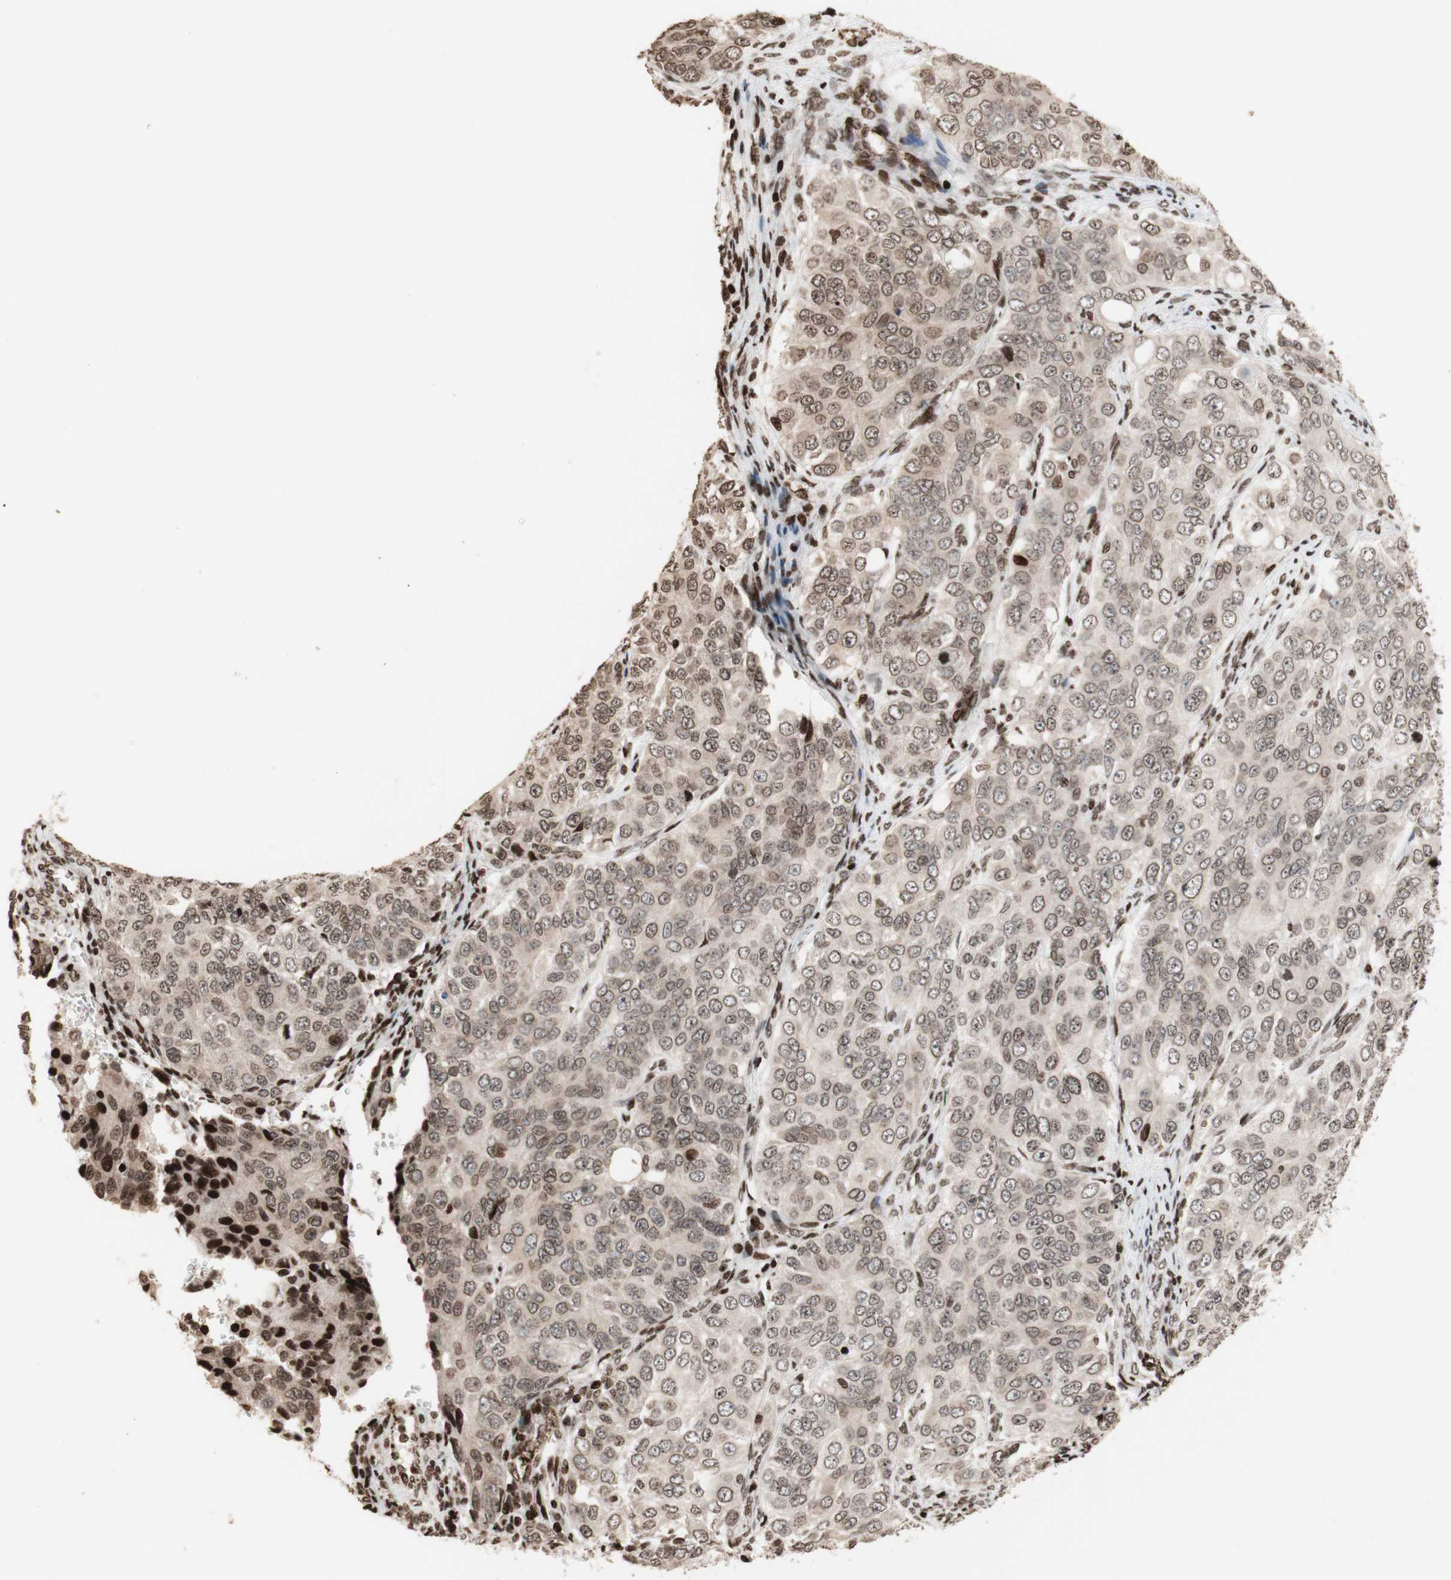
{"staining": {"intensity": "weak", "quantity": ">75%", "location": "nuclear"}, "tissue": "ovarian cancer", "cell_type": "Tumor cells", "image_type": "cancer", "snomed": [{"axis": "morphology", "description": "Carcinoma, endometroid"}, {"axis": "topography", "description": "Ovary"}], "caption": "Immunohistochemical staining of ovarian endometroid carcinoma displays low levels of weak nuclear positivity in about >75% of tumor cells. (DAB (3,3'-diaminobenzidine) IHC, brown staining for protein, blue staining for nuclei).", "gene": "NCAPD2", "patient": {"sex": "female", "age": 51}}